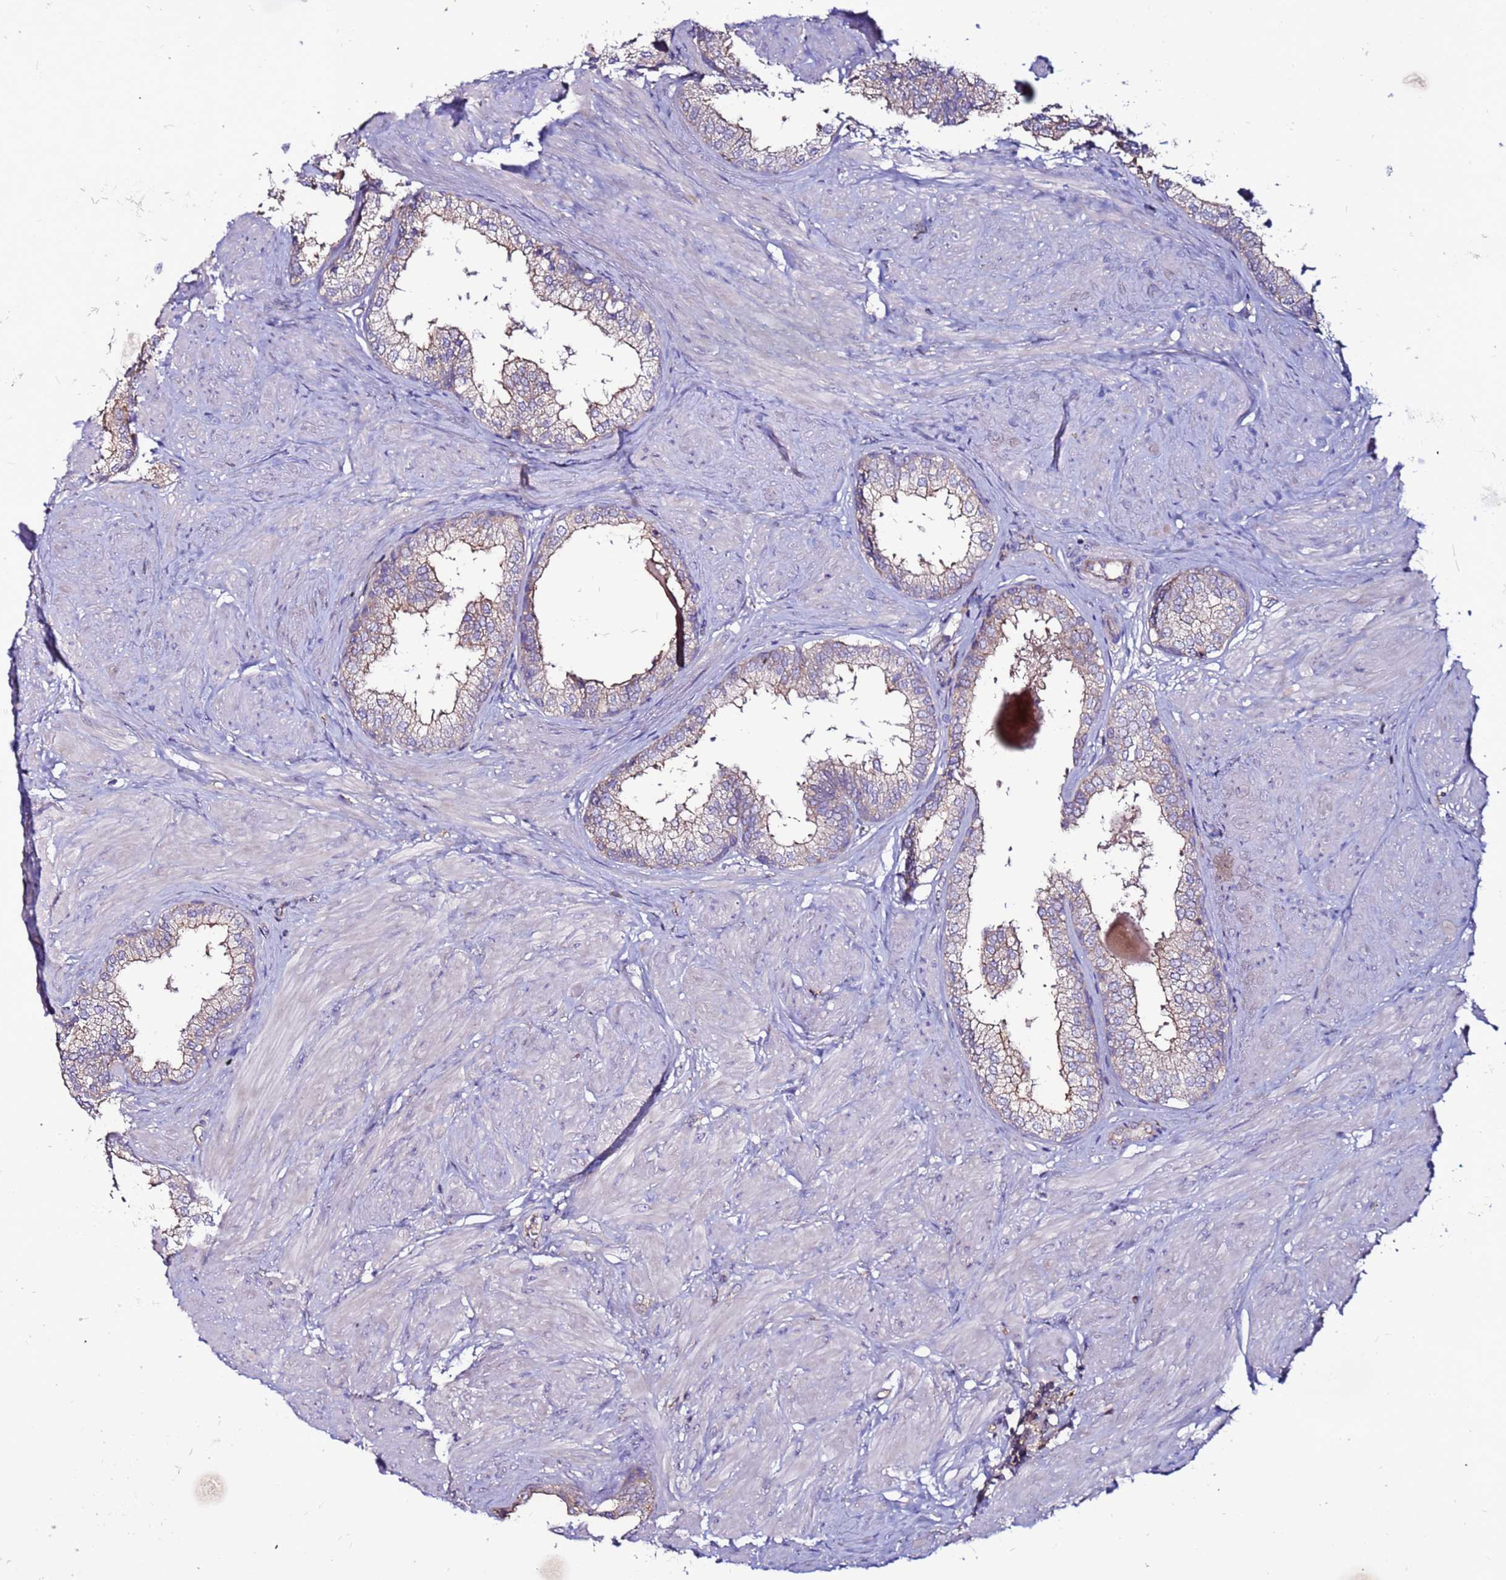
{"staining": {"intensity": "moderate", "quantity": "<25%", "location": "cytoplasmic/membranous"}, "tissue": "prostate", "cell_type": "Glandular cells", "image_type": "normal", "snomed": [{"axis": "morphology", "description": "Normal tissue, NOS"}, {"axis": "topography", "description": "Prostate"}], "caption": "The micrograph reveals a brown stain indicating the presence of a protein in the cytoplasmic/membranous of glandular cells in prostate. (IHC, brightfield microscopy, high magnification).", "gene": "NRN1L", "patient": {"sex": "male", "age": 48}}